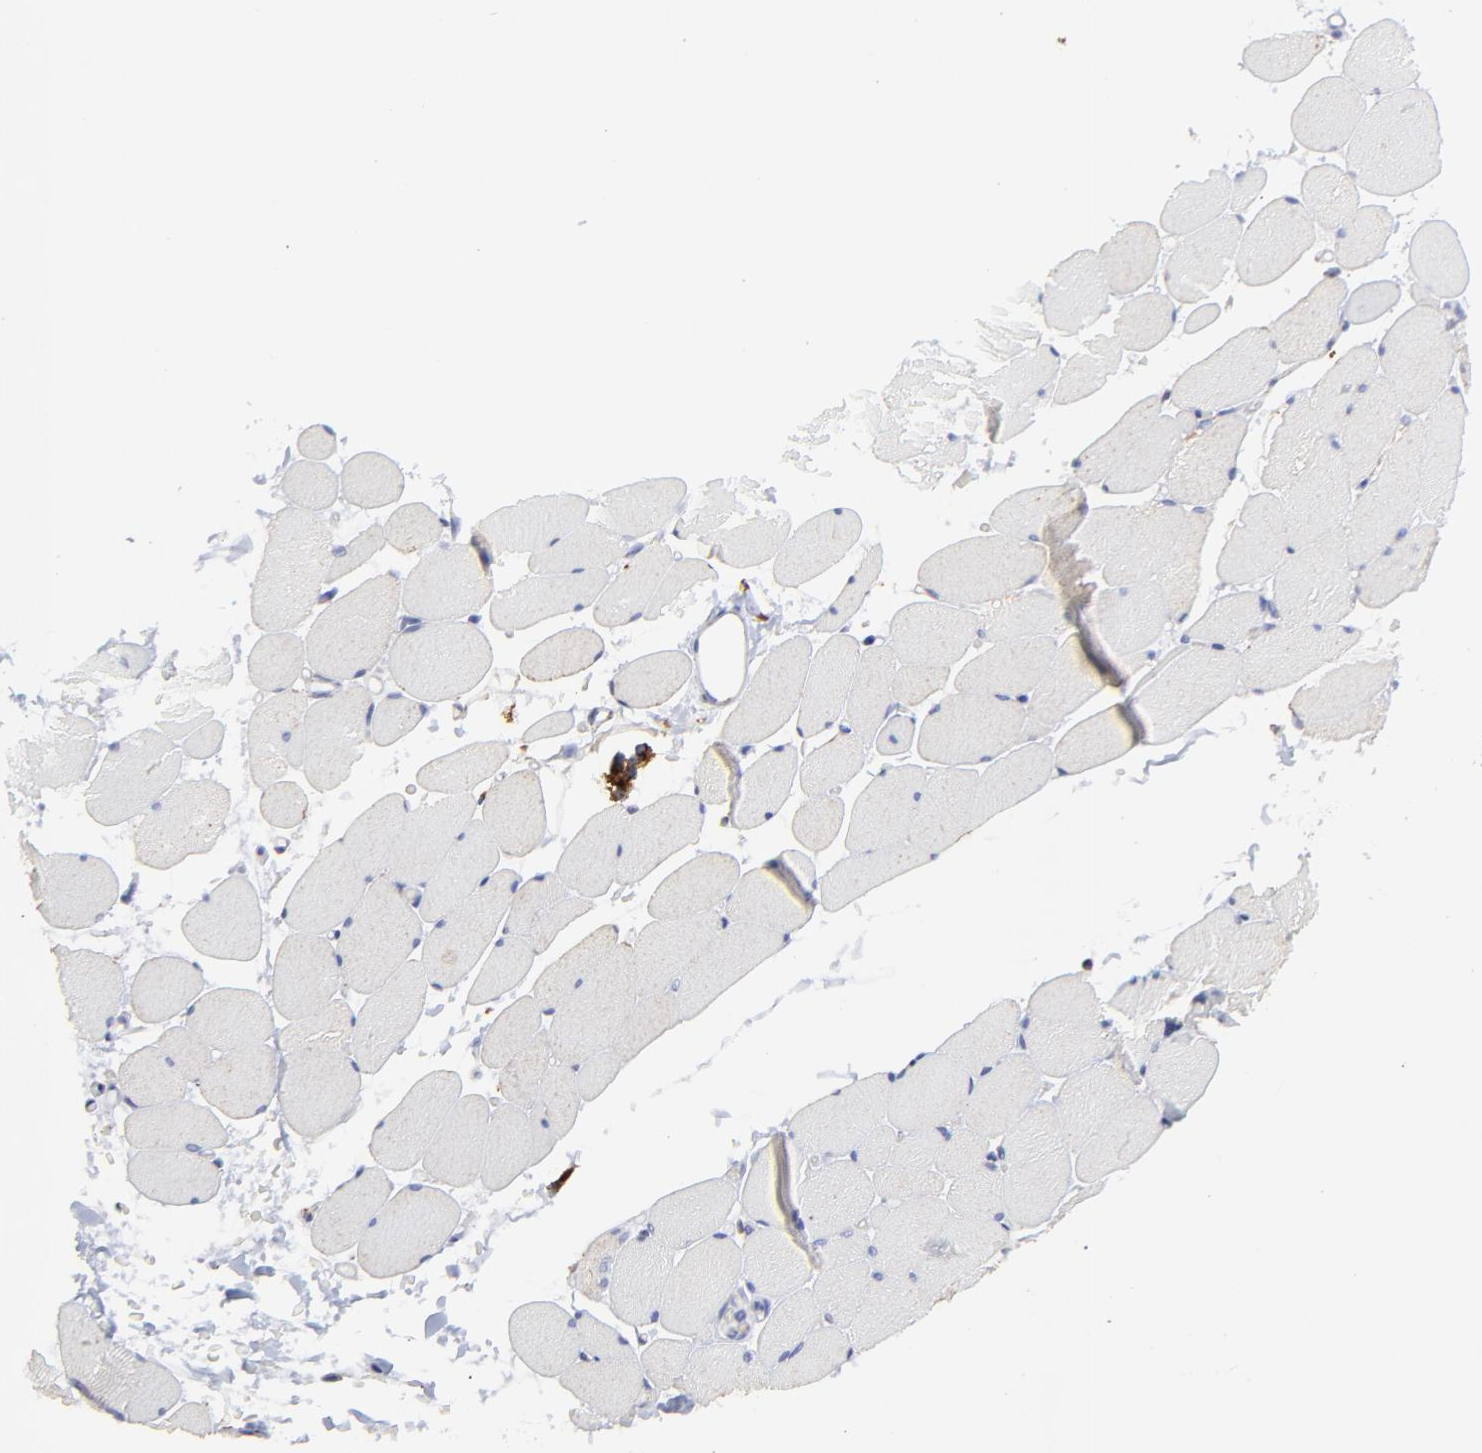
{"staining": {"intensity": "weak", "quantity": "<25%", "location": "cytoplasmic/membranous"}, "tissue": "skeletal muscle", "cell_type": "Myocytes", "image_type": "normal", "snomed": [{"axis": "morphology", "description": "Normal tissue, NOS"}, {"axis": "topography", "description": "Skeletal muscle"}, {"axis": "topography", "description": "Parathyroid gland"}], "caption": "This histopathology image is of unremarkable skeletal muscle stained with IHC to label a protein in brown with the nuclei are counter-stained blue. There is no positivity in myocytes.", "gene": "PINK1", "patient": {"sex": "female", "age": 37}}